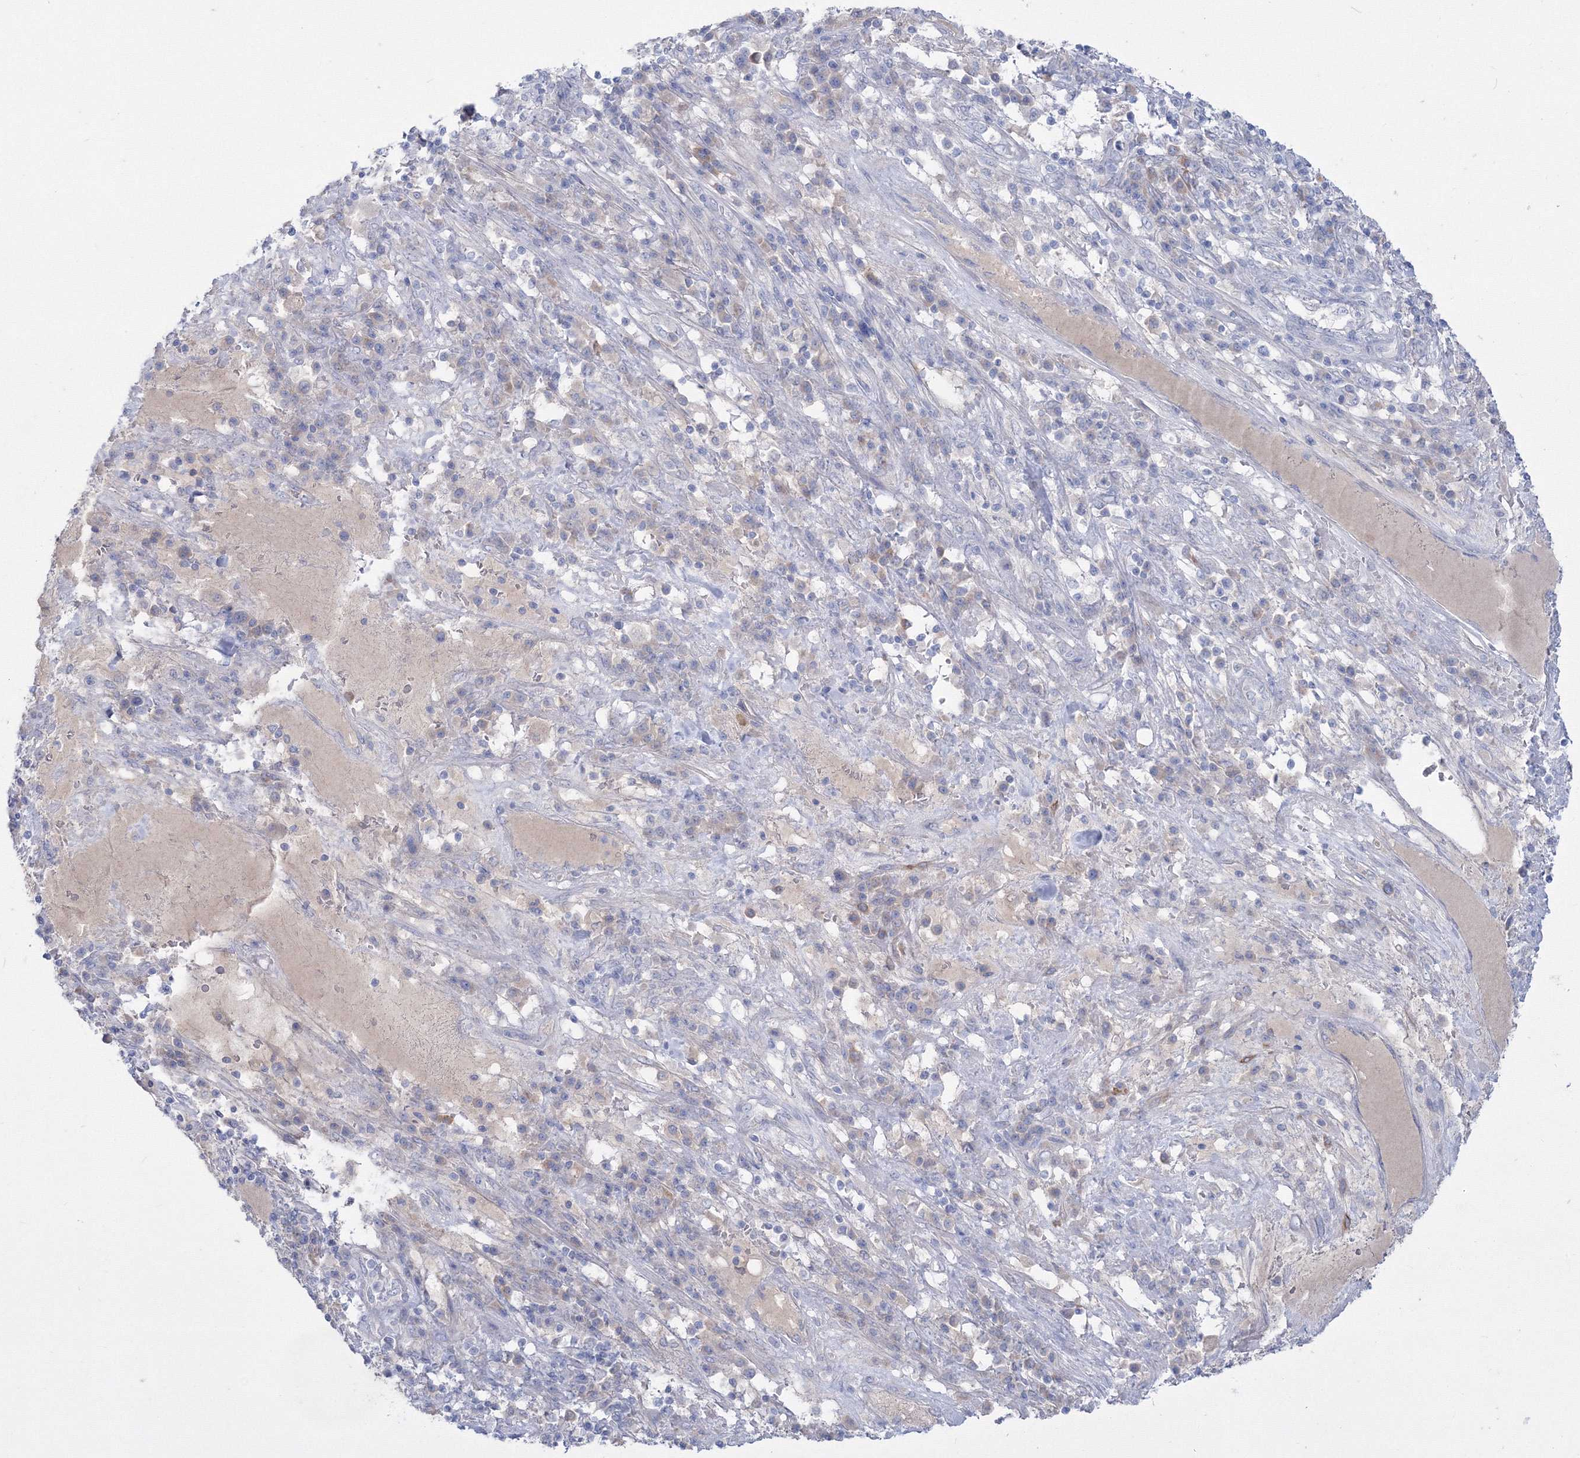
{"staining": {"intensity": "negative", "quantity": "none", "location": "none"}, "tissue": "endometrial cancer", "cell_type": "Tumor cells", "image_type": "cancer", "snomed": [{"axis": "morphology", "description": "Adenocarcinoma, NOS"}, {"axis": "topography", "description": "Endometrium"}], "caption": "A micrograph of human adenocarcinoma (endometrial) is negative for staining in tumor cells. Nuclei are stained in blue.", "gene": "TMEM139", "patient": {"sex": "female", "age": 49}}